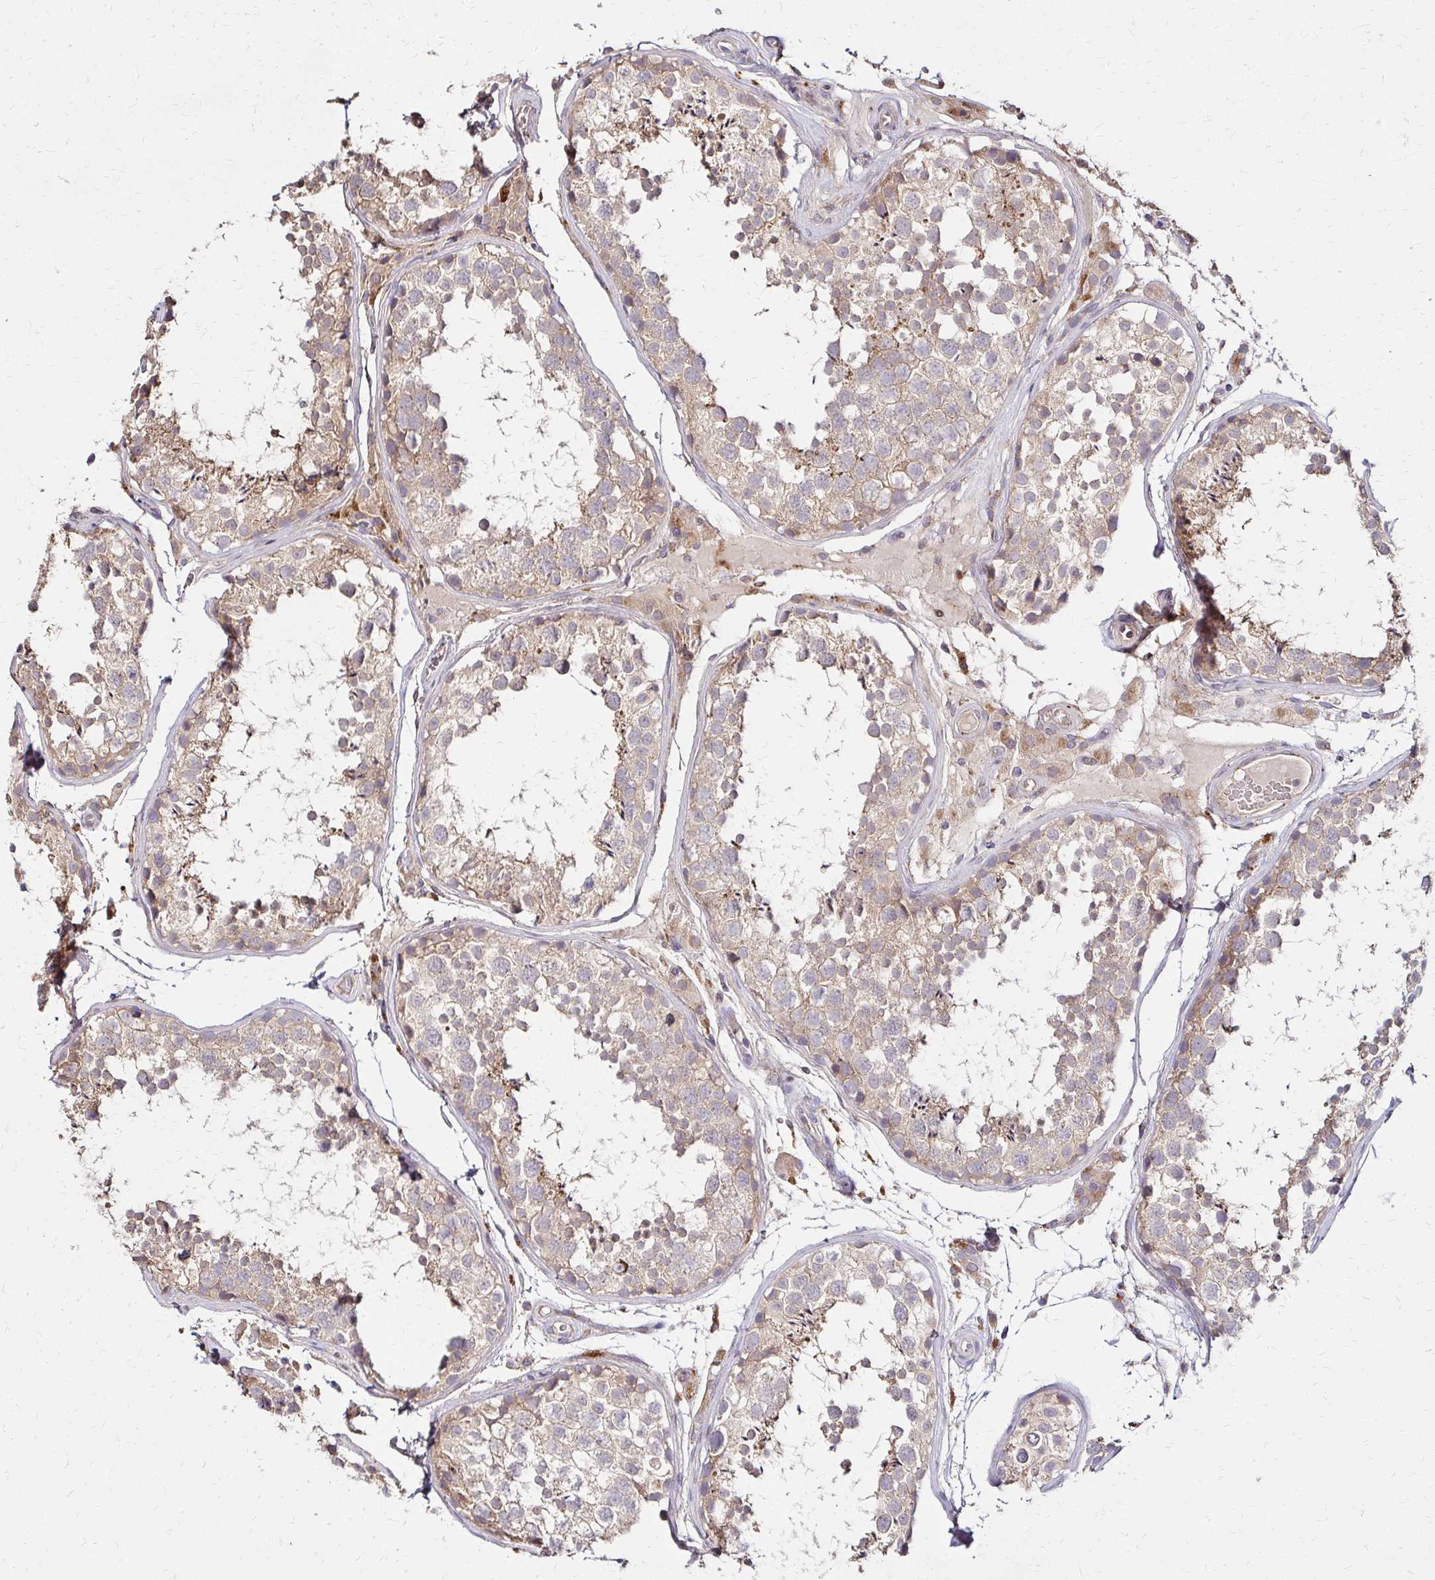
{"staining": {"intensity": "weak", "quantity": ">75%", "location": "cytoplasmic/membranous"}, "tissue": "testis", "cell_type": "Cells in seminiferous ducts", "image_type": "normal", "snomed": [{"axis": "morphology", "description": "Normal tissue, NOS"}, {"axis": "topography", "description": "Testis"}], "caption": "Immunohistochemical staining of normal human testis exhibits weak cytoplasmic/membranous protein positivity in about >75% of cells in seminiferous ducts.", "gene": "IDUA", "patient": {"sex": "male", "age": 29}}